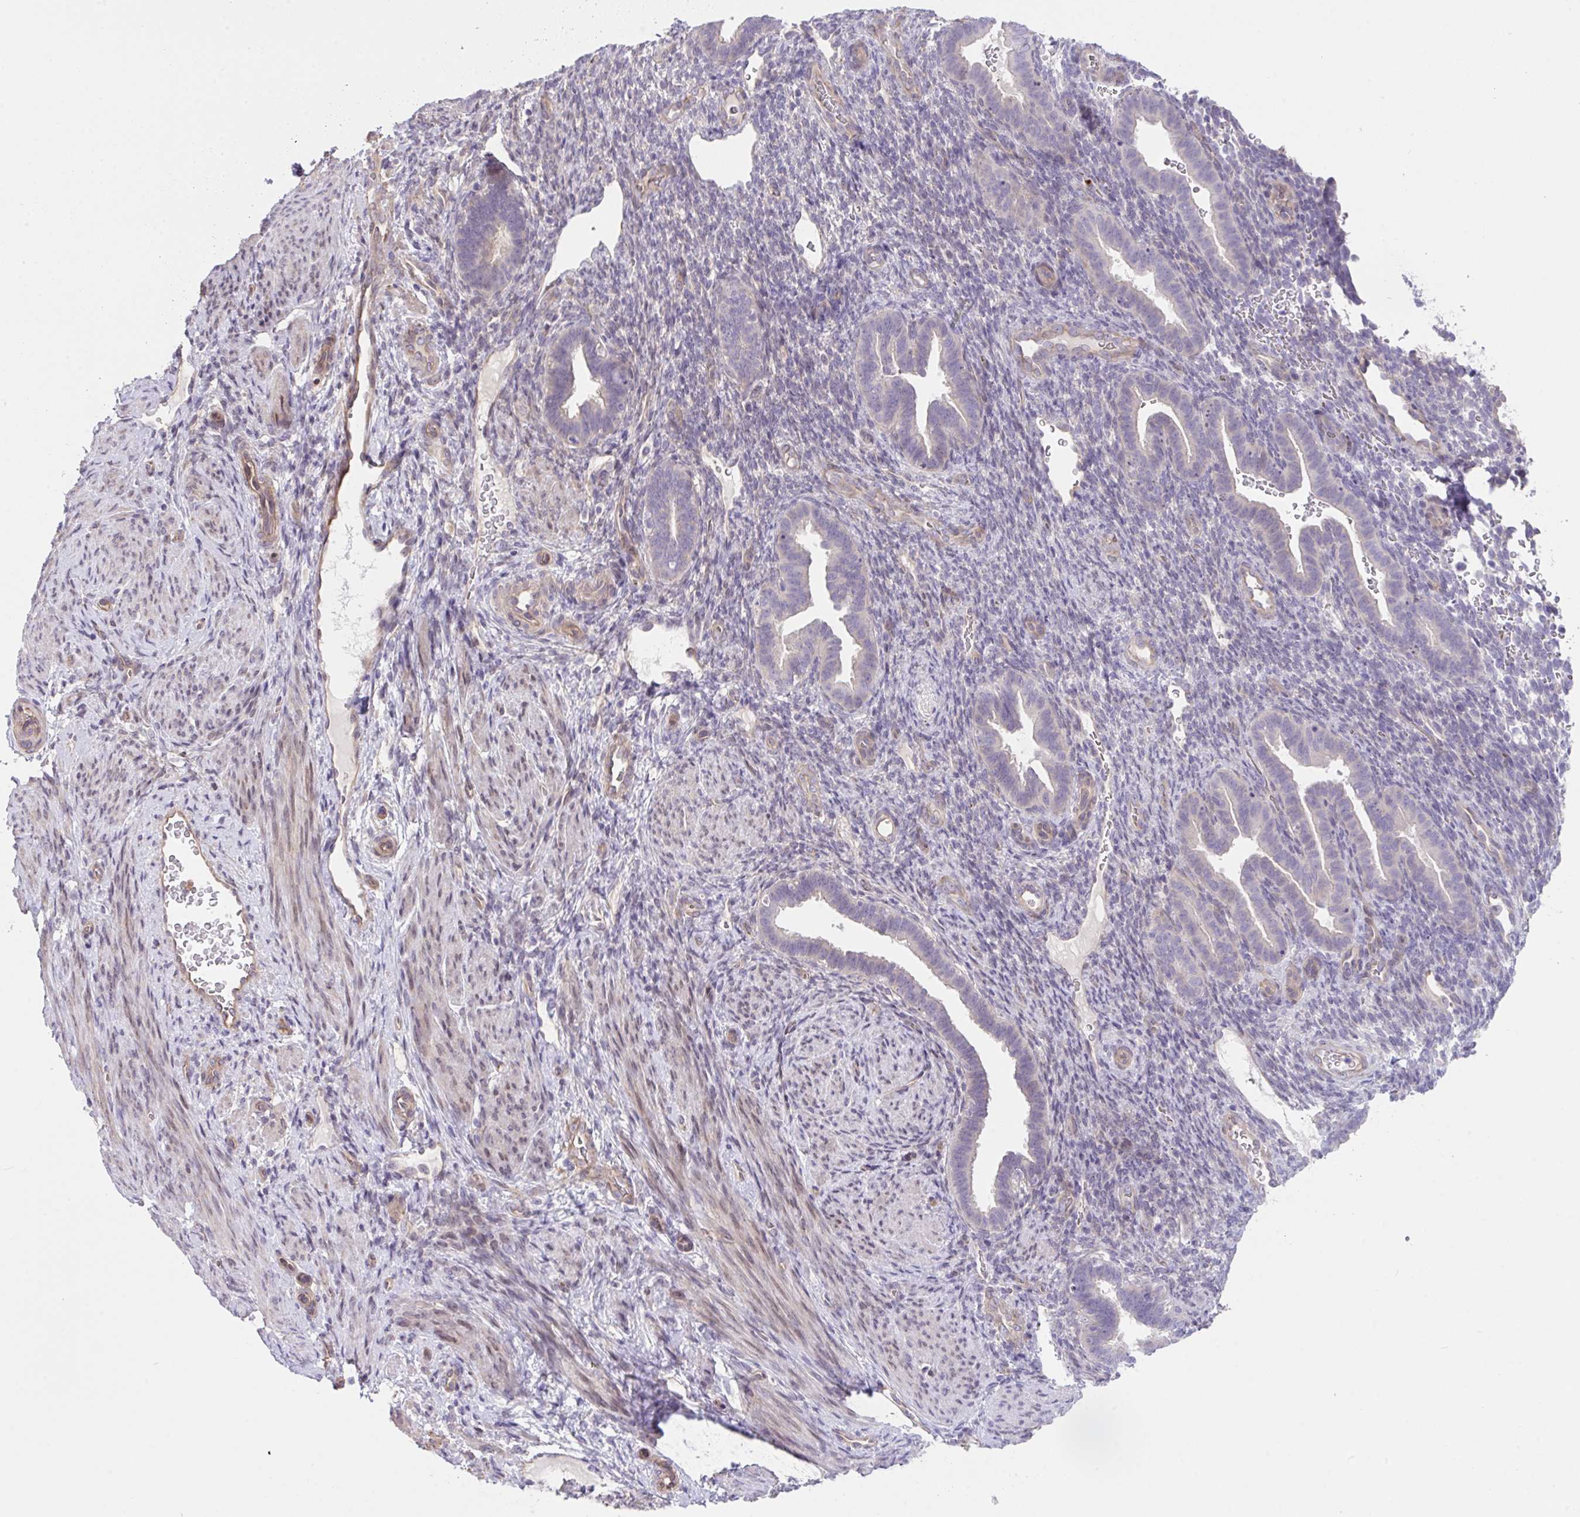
{"staining": {"intensity": "negative", "quantity": "none", "location": "none"}, "tissue": "endometrium", "cell_type": "Cells in endometrial stroma", "image_type": "normal", "snomed": [{"axis": "morphology", "description": "Normal tissue, NOS"}, {"axis": "topography", "description": "Endometrium"}], "caption": "This micrograph is of benign endometrium stained with IHC to label a protein in brown with the nuclei are counter-stained blue. There is no expression in cells in endometrial stroma. (Stains: DAB immunohistochemistry with hematoxylin counter stain, Microscopy: brightfield microscopy at high magnification).", "gene": "RHOXF1", "patient": {"sex": "female", "age": 34}}